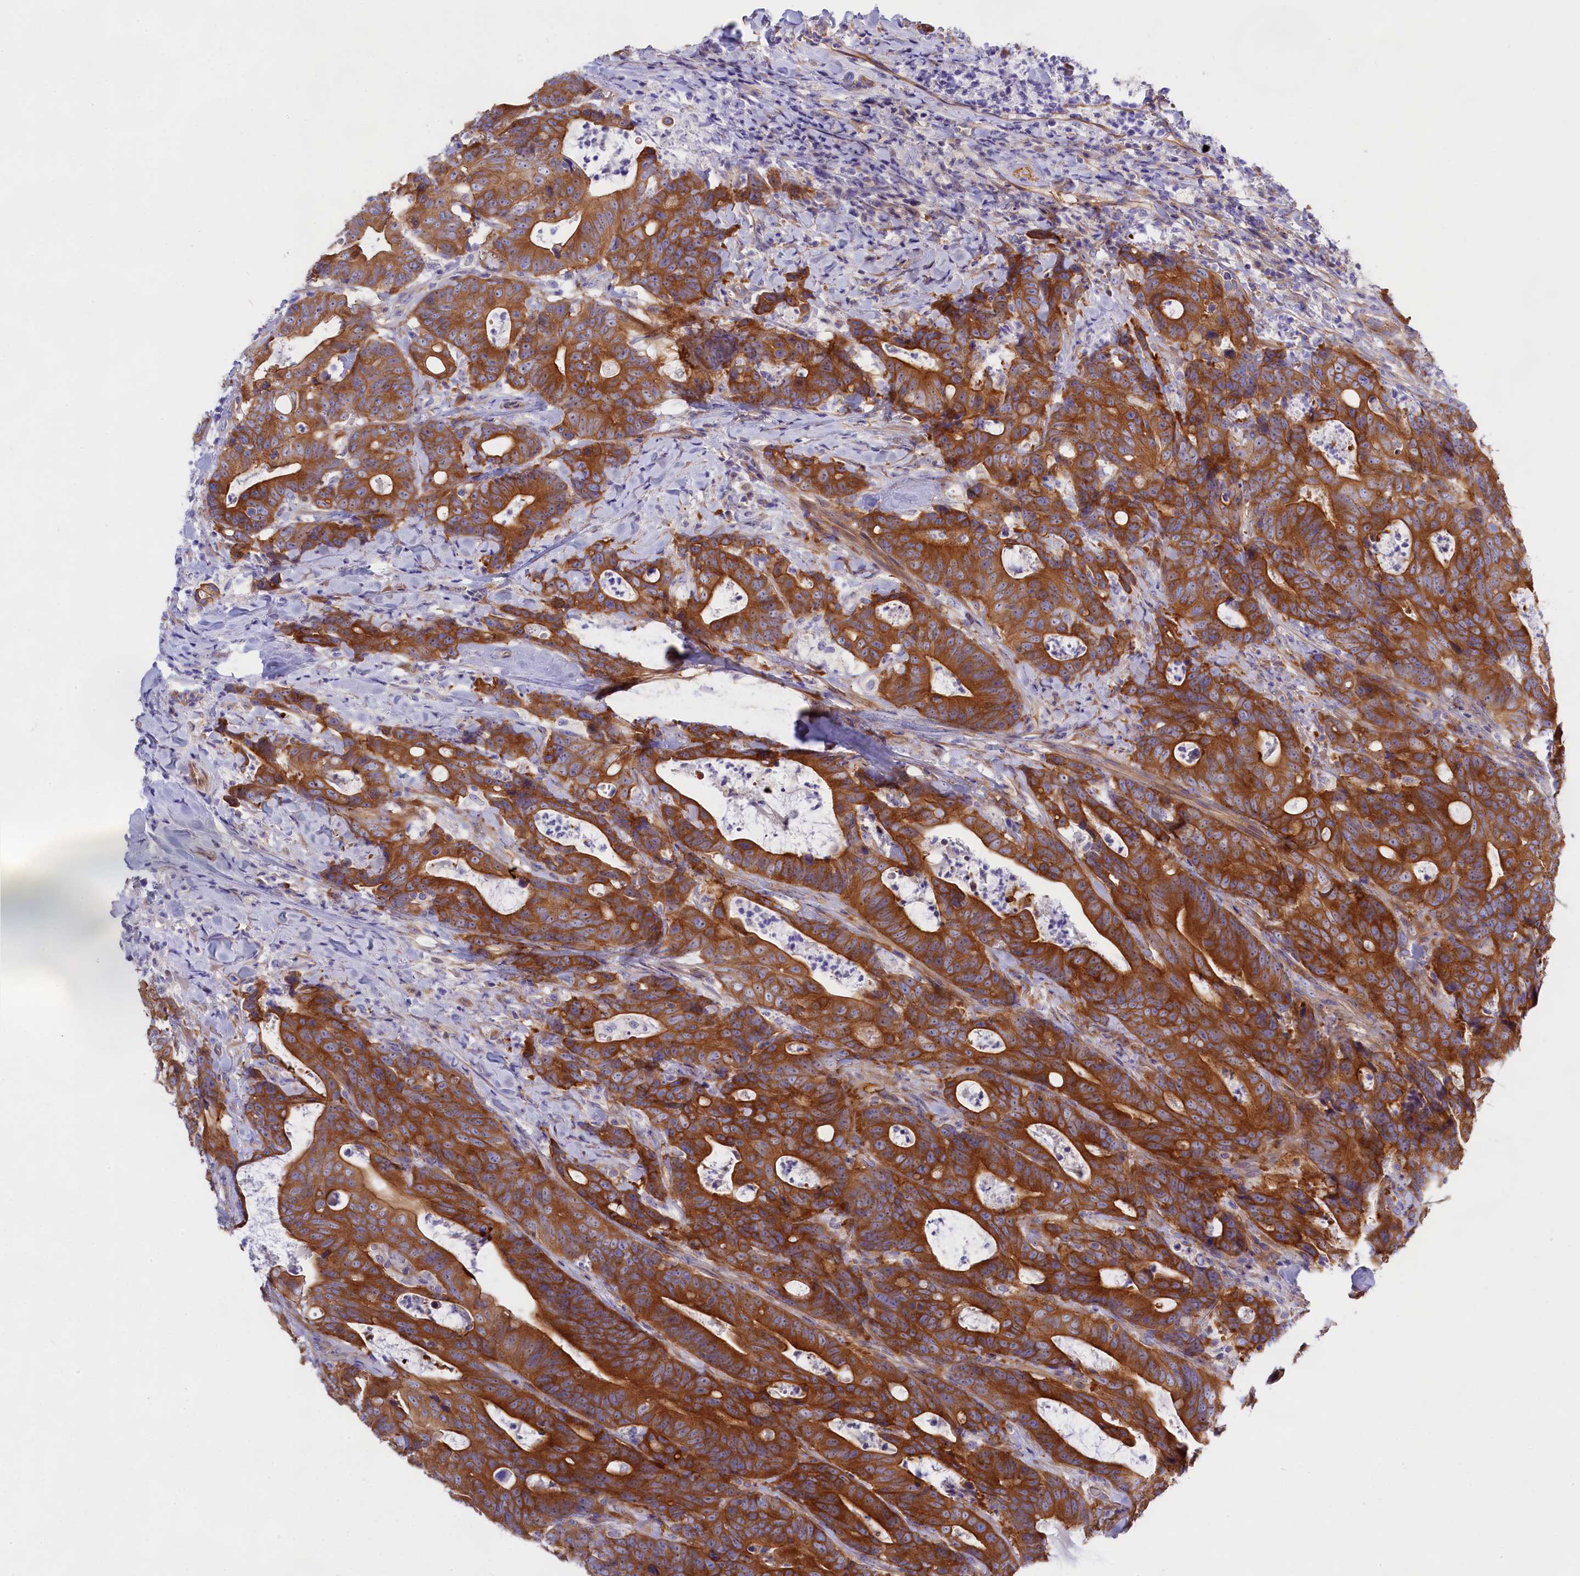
{"staining": {"intensity": "strong", "quantity": ">75%", "location": "cytoplasmic/membranous"}, "tissue": "colorectal cancer", "cell_type": "Tumor cells", "image_type": "cancer", "snomed": [{"axis": "morphology", "description": "Adenocarcinoma, NOS"}, {"axis": "topography", "description": "Colon"}], "caption": "DAB (3,3'-diaminobenzidine) immunohistochemical staining of colorectal cancer demonstrates strong cytoplasmic/membranous protein positivity in about >75% of tumor cells.", "gene": "PPP1R13L", "patient": {"sex": "female", "age": 82}}